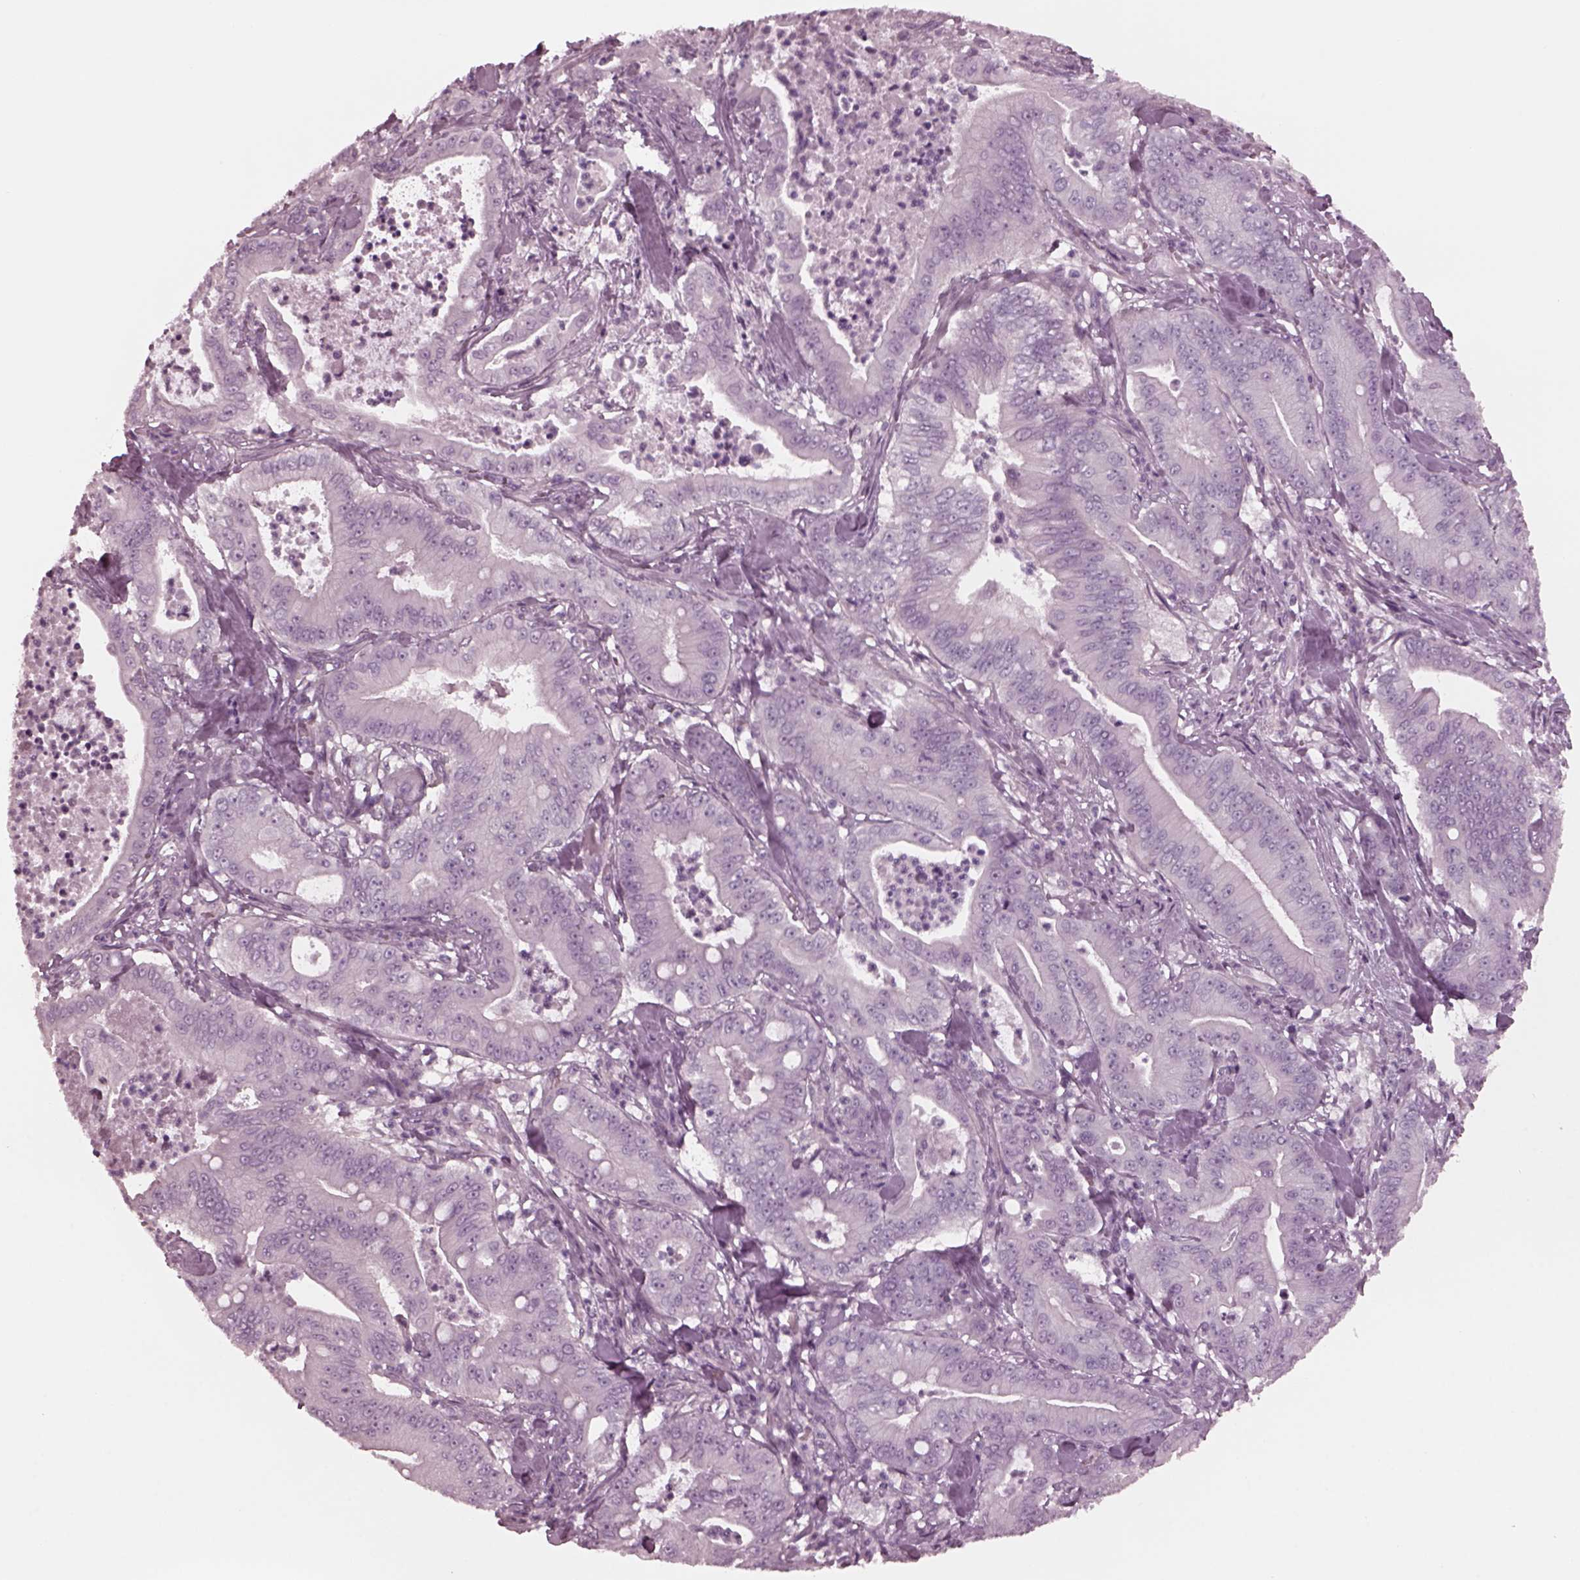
{"staining": {"intensity": "negative", "quantity": "none", "location": "none"}, "tissue": "pancreatic cancer", "cell_type": "Tumor cells", "image_type": "cancer", "snomed": [{"axis": "morphology", "description": "Adenocarcinoma, NOS"}, {"axis": "topography", "description": "Pancreas"}], "caption": "A high-resolution histopathology image shows immunohistochemistry staining of pancreatic cancer, which shows no significant staining in tumor cells.", "gene": "YY2", "patient": {"sex": "male", "age": 71}}